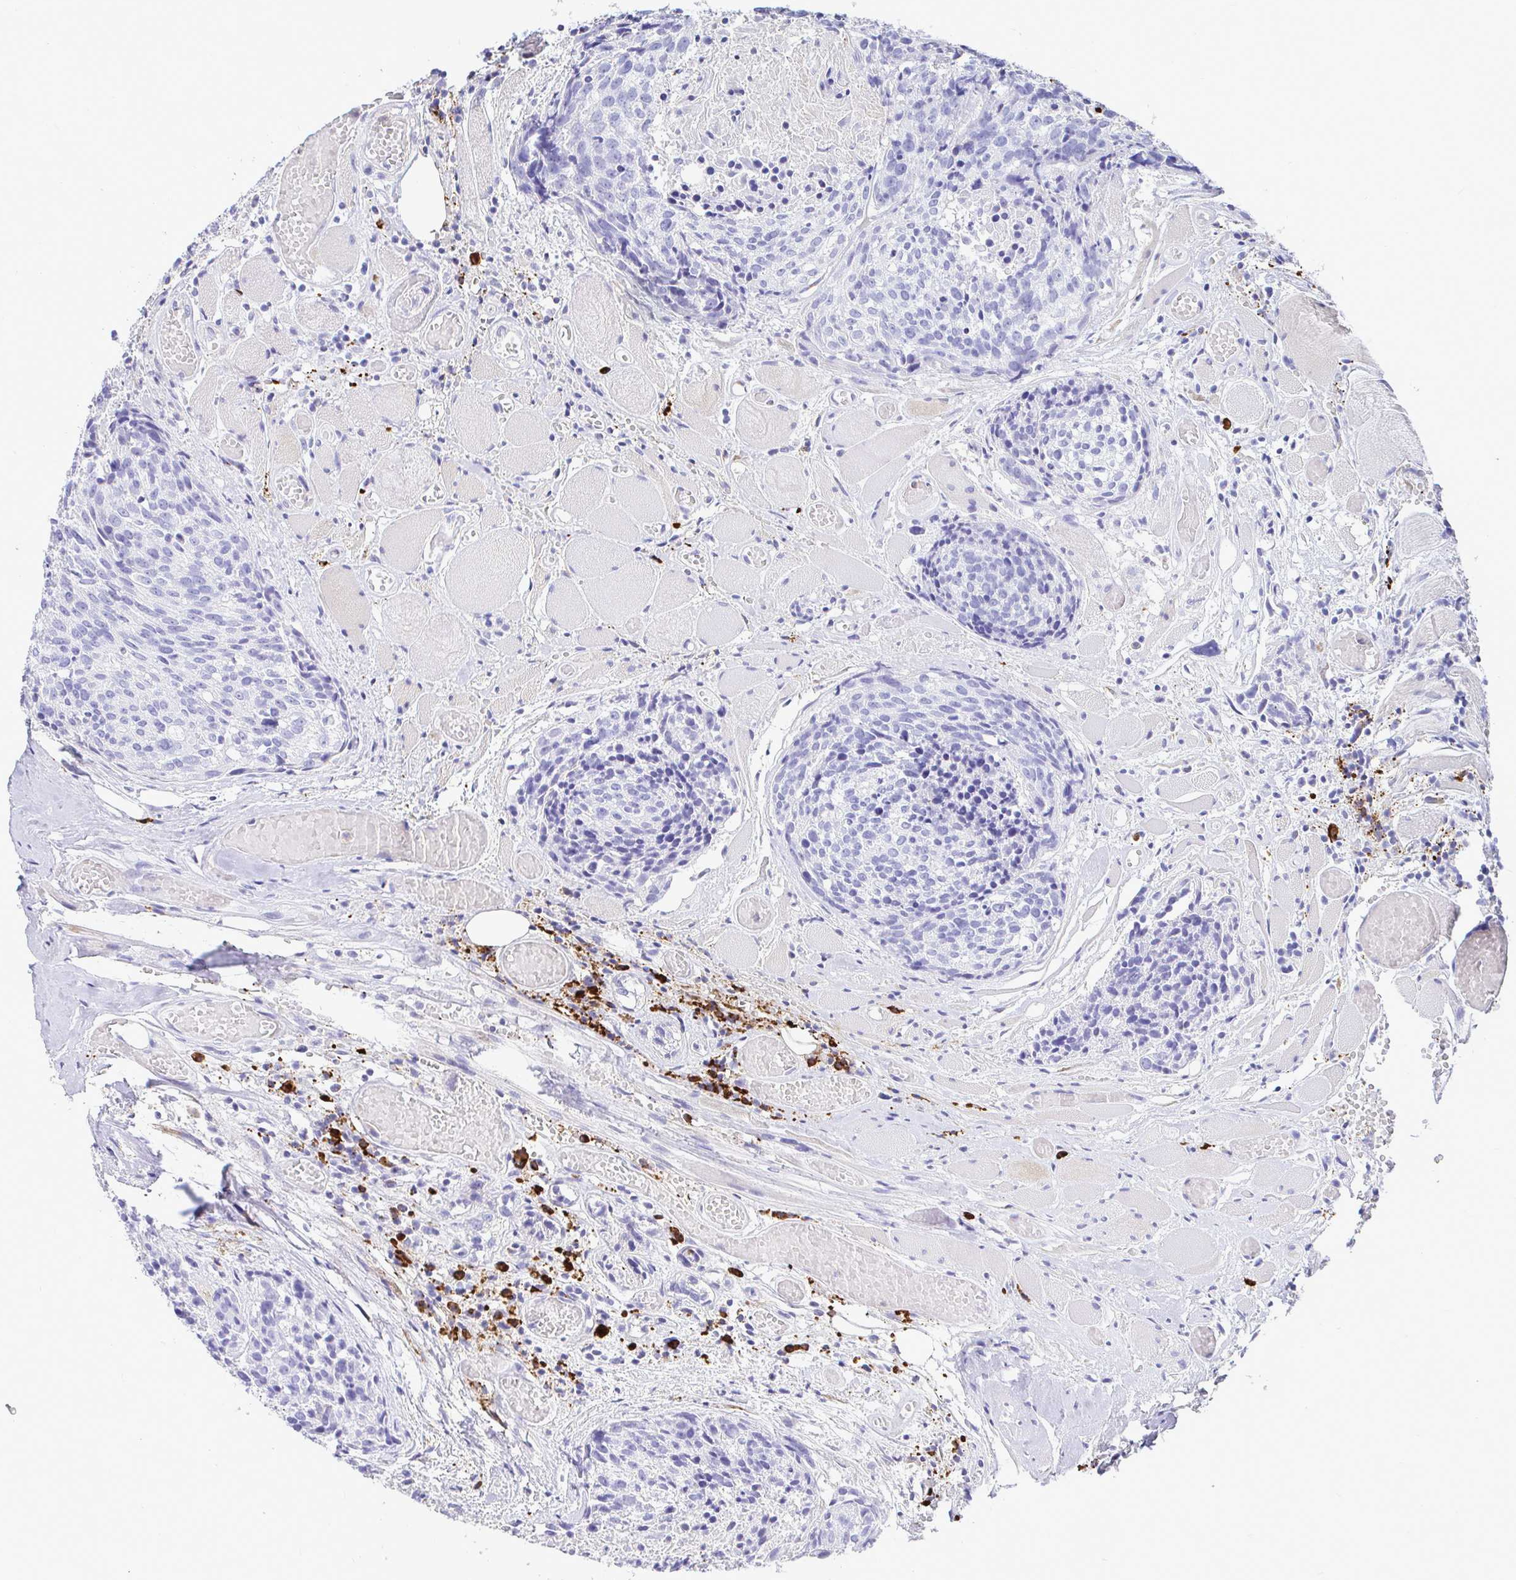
{"staining": {"intensity": "negative", "quantity": "none", "location": "none"}, "tissue": "head and neck cancer", "cell_type": "Tumor cells", "image_type": "cancer", "snomed": [{"axis": "morphology", "description": "Squamous cell carcinoma, NOS"}, {"axis": "topography", "description": "Oral tissue"}, {"axis": "topography", "description": "Head-Neck"}], "caption": "The IHC histopathology image has no significant expression in tumor cells of head and neck cancer tissue. (Brightfield microscopy of DAB IHC at high magnification).", "gene": "CCDC62", "patient": {"sex": "male", "age": 64}}